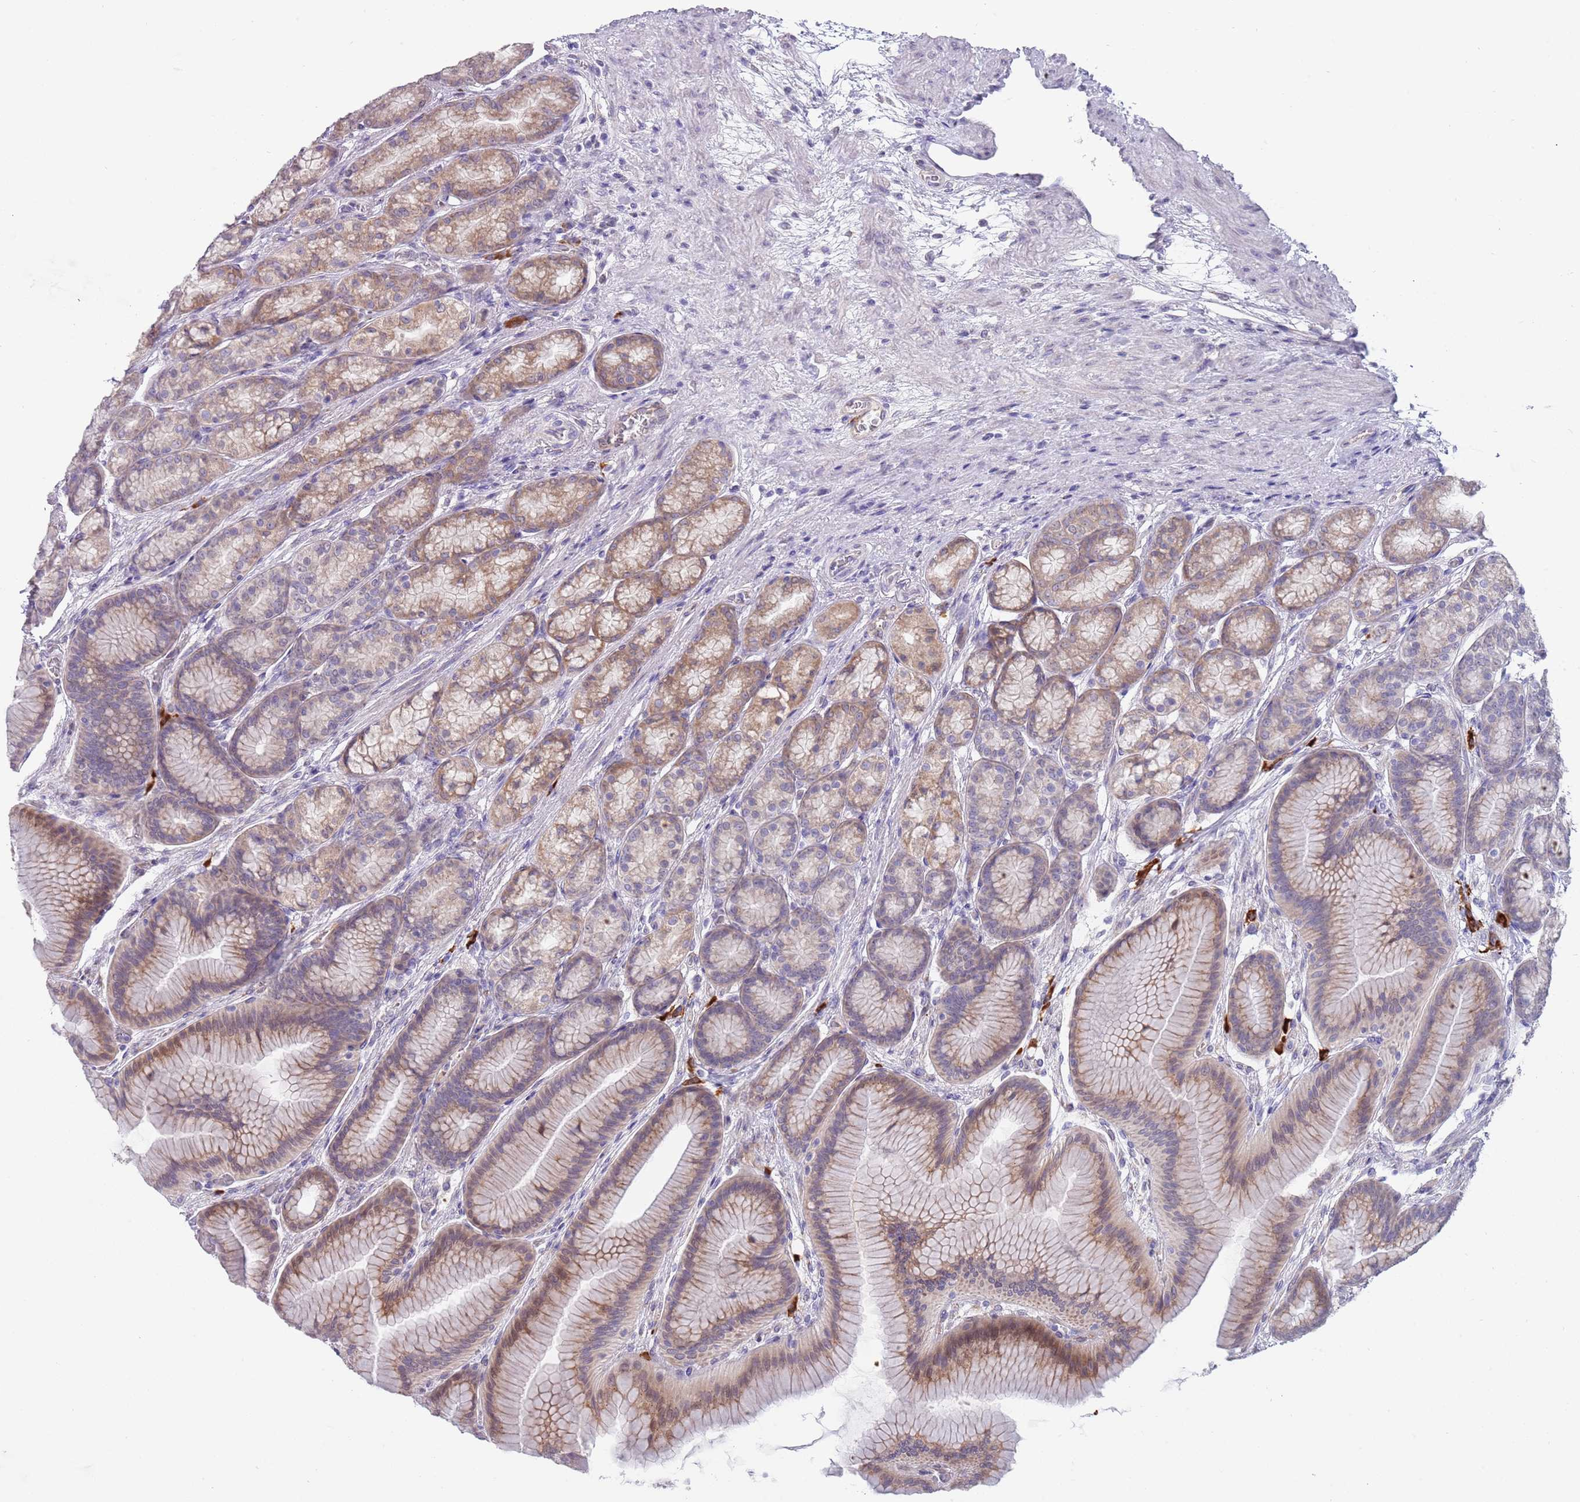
{"staining": {"intensity": "moderate", "quantity": "25%-75%", "location": "cytoplasmic/membranous"}, "tissue": "stomach", "cell_type": "Glandular cells", "image_type": "normal", "snomed": [{"axis": "morphology", "description": "Normal tissue, NOS"}, {"axis": "morphology", "description": "Adenocarcinoma, NOS"}, {"axis": "morphology", "description": "Adenocarcinoma, High grade"}, {"axis": "topography", "description": "Stomach, upper"}, {"axis": "topography", "description": "Stomach"}], "caption": "Immunohistochemical staining of unremarkable stomach reveals moderate cytoplasmic/membranous protein expression in about 25%-75% of glandular cells.", "gene": "TNRC6C", "patient": {"sex": "female", "age": 65}}